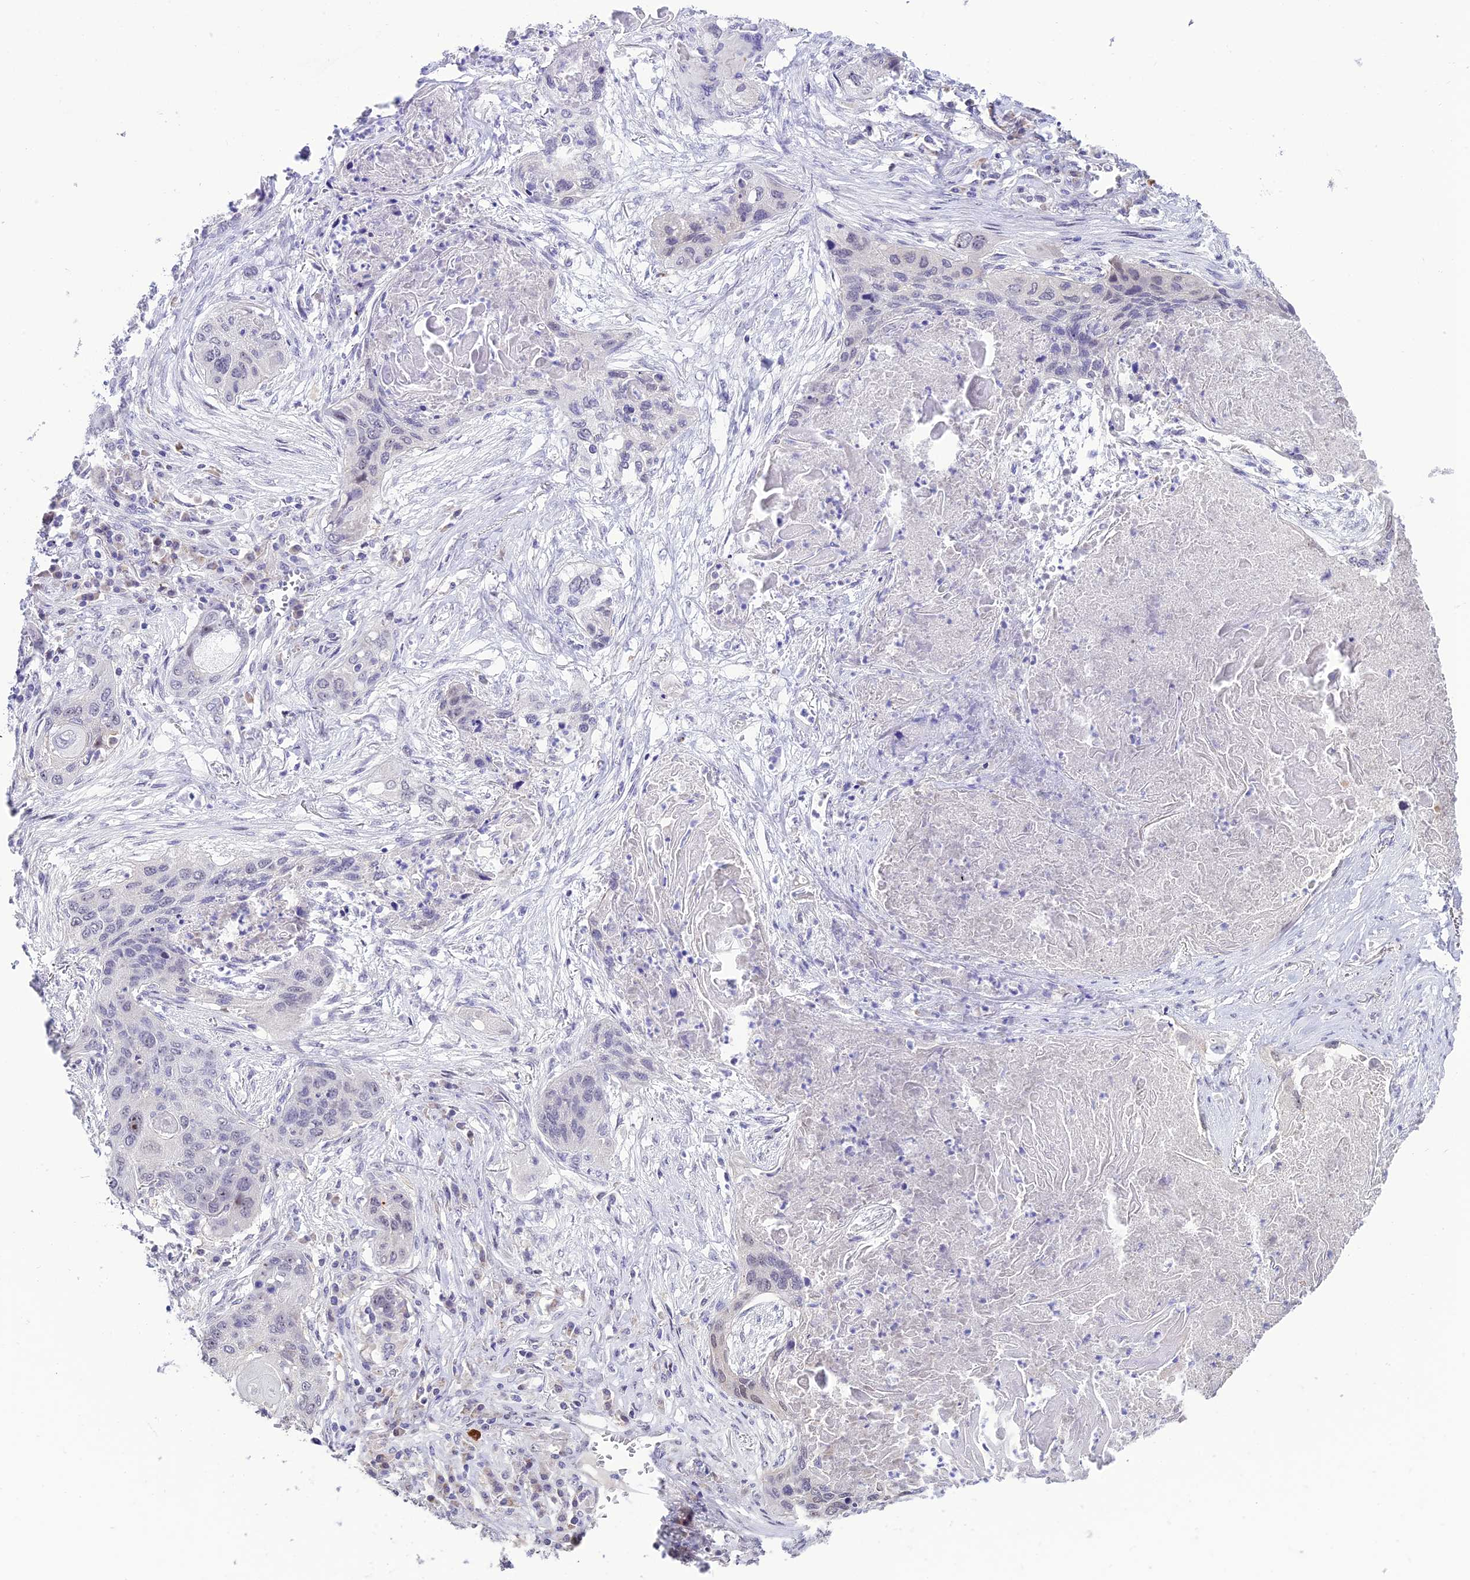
{"staining": {"intensity": "negative", "quantity": "none", "location": "none"}, "tissue": "lung cancer", "cell_type": "Tumor cells", "image_type": "cancer", "snomed": [{"axis": "morphology", "description": "Squamous cell carcinoma, NOS"}, {"axis": "topography", "description": "Lung"}], "caption": "This is an IHC micrograph of lung cancer (squamous cell carcinoma). There is no expression in tumor cells.", "gene": "SLC10A1", "patient": {"sex": "female", "age": 63}}